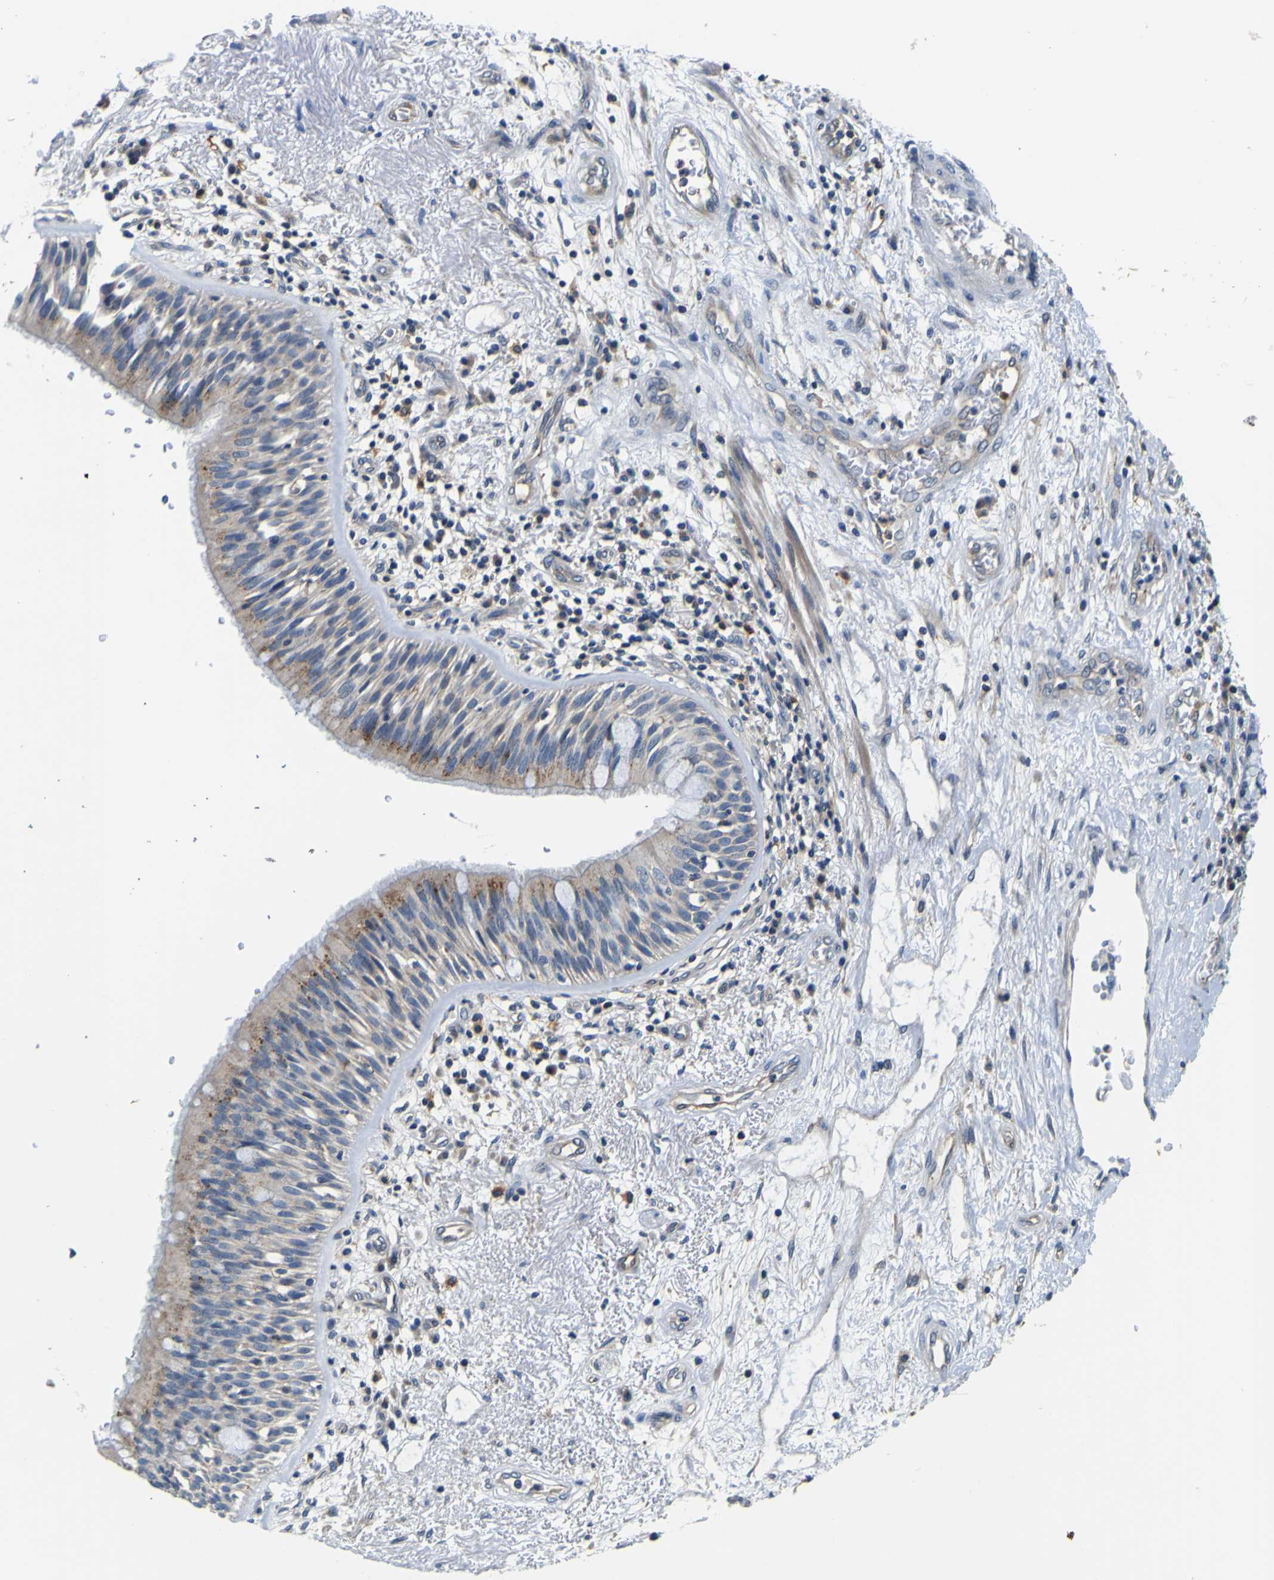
{"staining": {"intensity": "weak", "quantity": ">75%", "location": "cytoplasmic/membranous"}, "tissue": "bronchus", "cell_type": "Respiratory epithelial cells", "image_type": "normal", "snomed": [{"axis": "morphology", "description": "Normal tissue, NOS"}, {"axis": "morphology", "description": "Adenocarcinoma, NOS"}, {"axis": "morphology", "description": "Adenocarcinoma, metastatic, NOS"}, {"axis": "topography", "description": "Lymph node"}, {"axis": "topography", "description": "Bronchus"}, {"axis": "topography", "description": "Lung"}], "caption": "Immunohistochemistry (IHC) (DAB (3,3'-diaminobenzidine)) staining of normal human bronchus displays weak cytoplasmic/membranous protein expression in about >75% of respiratory epithelial cells.", "gene": "TNIK", "patient": {"sex": "female", "age": 54}}